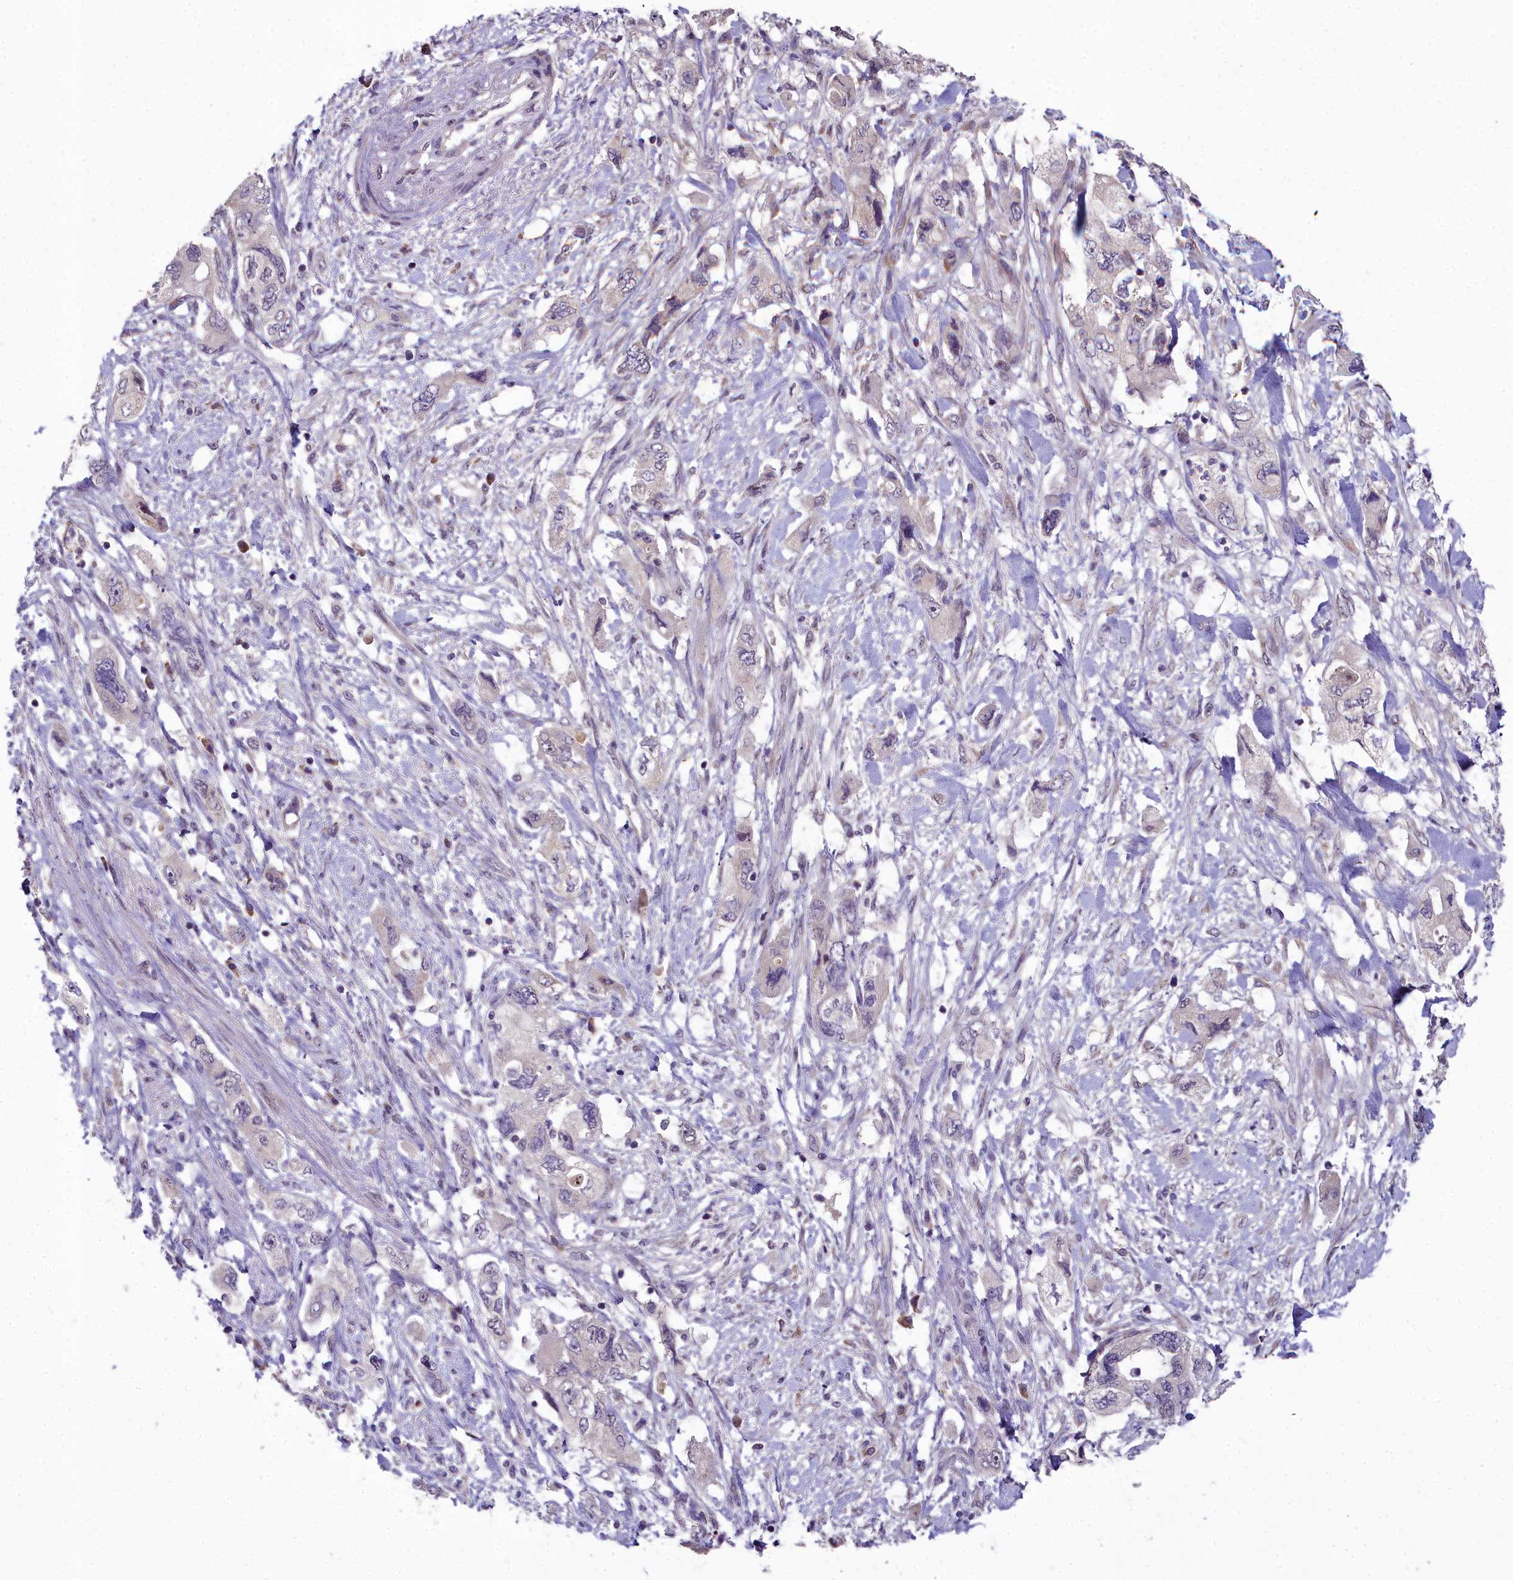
{"staining": {"intensity": "negative", "quantity": "none", "location": "none"}, "tissue": "pancreatic cancer", "cell_type": "Tumor cells", "image_type": "cancer", "snomed": [{"axis": "morphology", "description": "Adenocarcinoma, NOS"}, {"axis": "topography", "description": "Pancreas"}], "caption": "High magnification brightfield microscopy of pancreatic cancer stained with DAB (brown) and counterstained with hematoxylin (blue): tumor cells show no significant staining.", "gene": "ZNF333", "patient": {"sex": "female", "age": 73}}